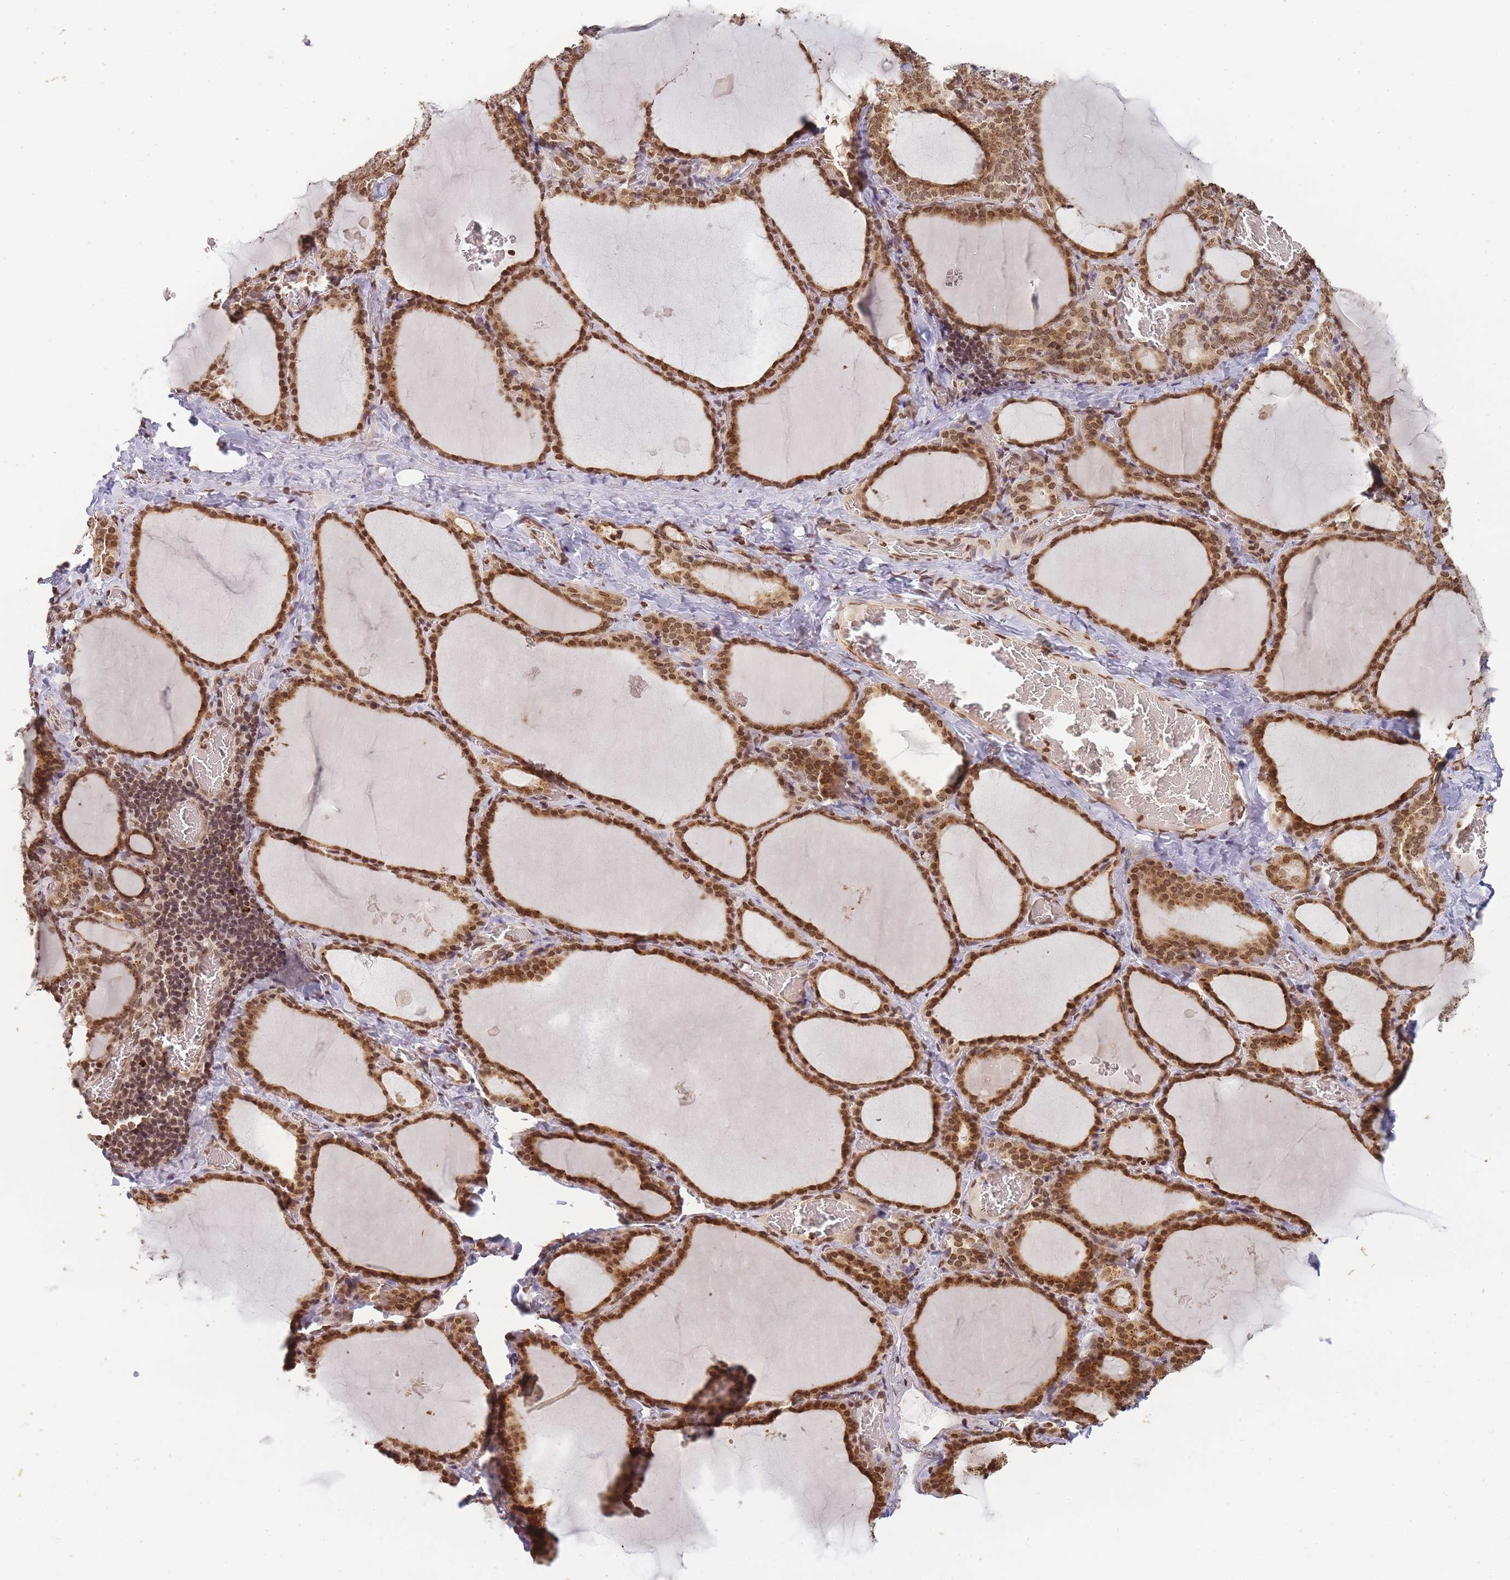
{"staining": {"intensity": "strong", "quantity": ">75%", "location": "cytoplasmic/membranous,nuclear"}, "tissue": "thyroid gland", "cell_type": "Glandular cells", "image_type": "normal", "snomed": [{"axis": "morphology", "description": "Normal tissue, NOS"}, {"axis": "topography", "description": "Thyroid gland"}], "caption": "Protein analysis of unremarkable thyroid gland shows strong cytoplasmic/membranous,nuclear staining in approximately >75% of glandular cells. The protein is stained brown, and the nuclei are stained in blue (DAB (3,3'-diaminobenzidine) IHC with brightfield microscopy, high magnification).", "gene": "WWTR1", "patient": {"sex": "female", "age": 39}}